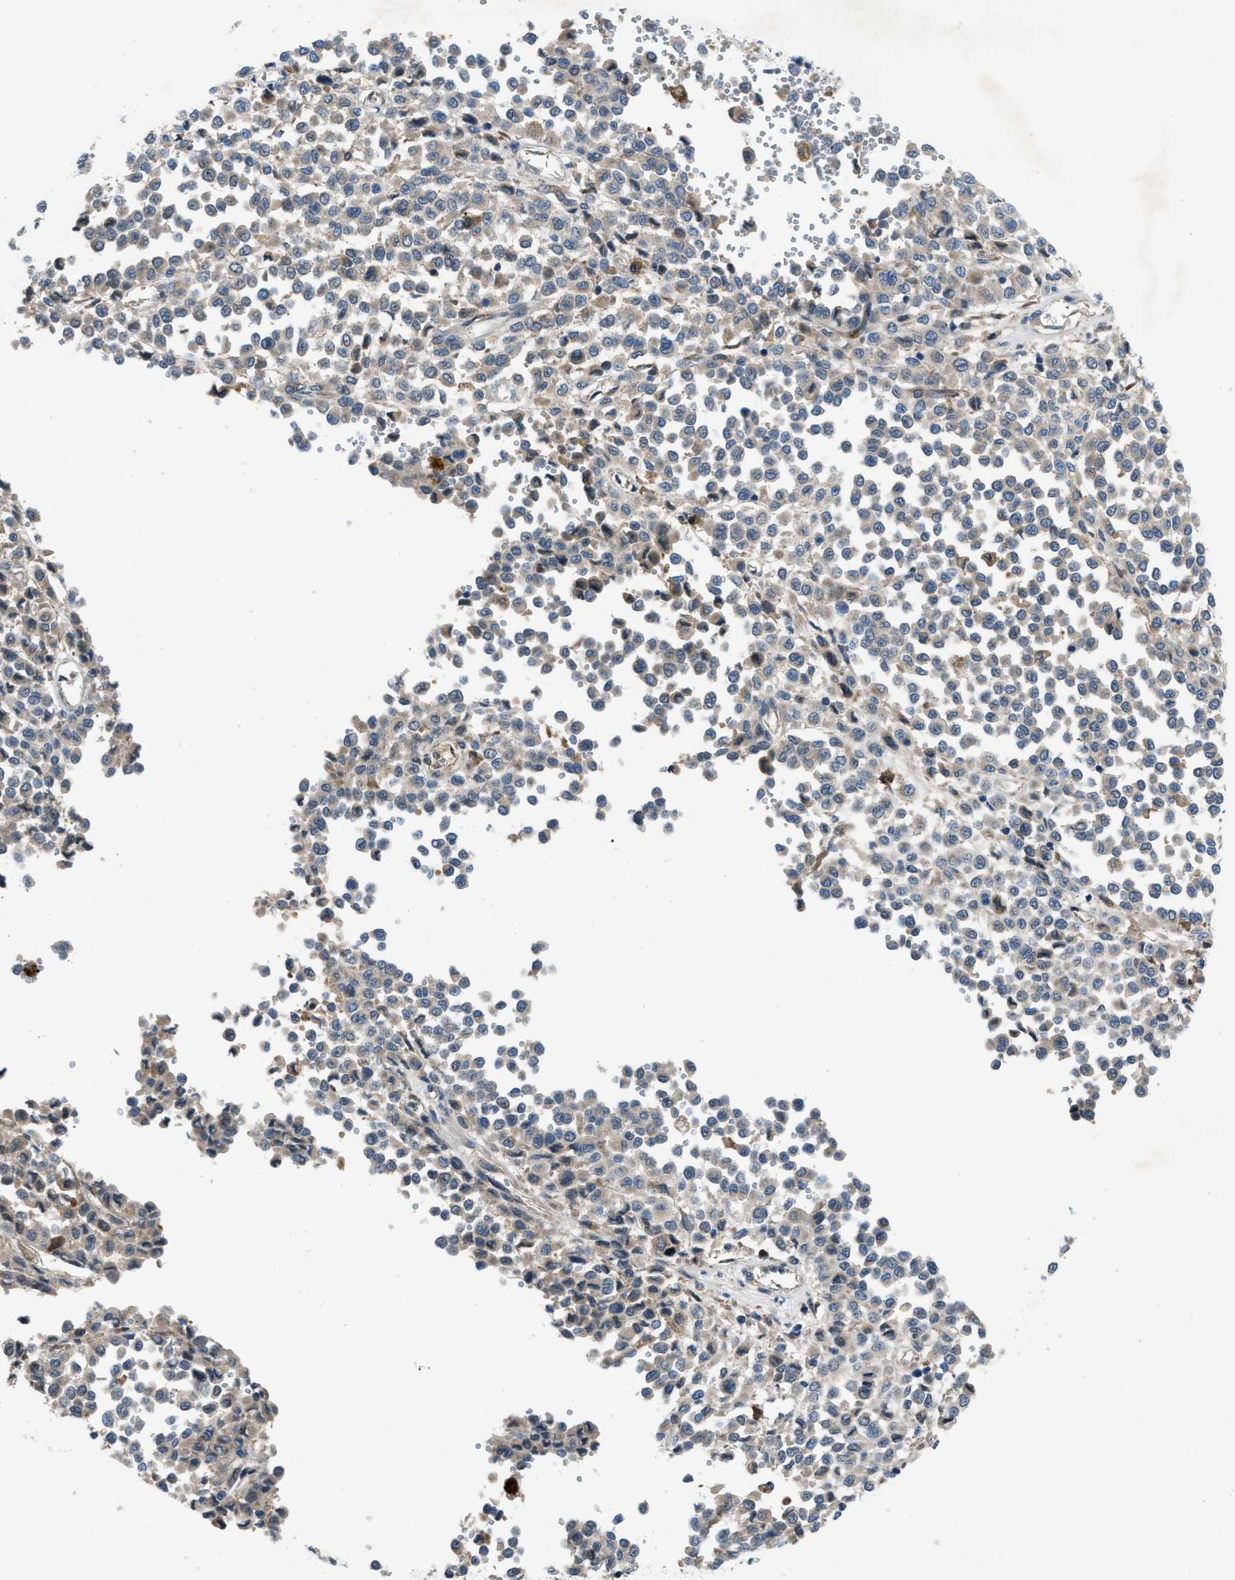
{"staining": {"intensity": "weak", "quantity": "25%-75%", "location": "cytoplasmic/membranous"}, "tissue": "melanoma", "cell_type": "Tumor cells", "image_type": "cancer", "snomed": [{"axis": "morphology", "description": "Malignant melanoma, Metastatic site"}, {"axis": "topography", "description": "Pancreas"}], "caption": "Human melanoma stained with a protein marker displays weak staining in tumor cells.", "gene": "MAP3K20", "patient": {"sex": "female", "age": 30}}